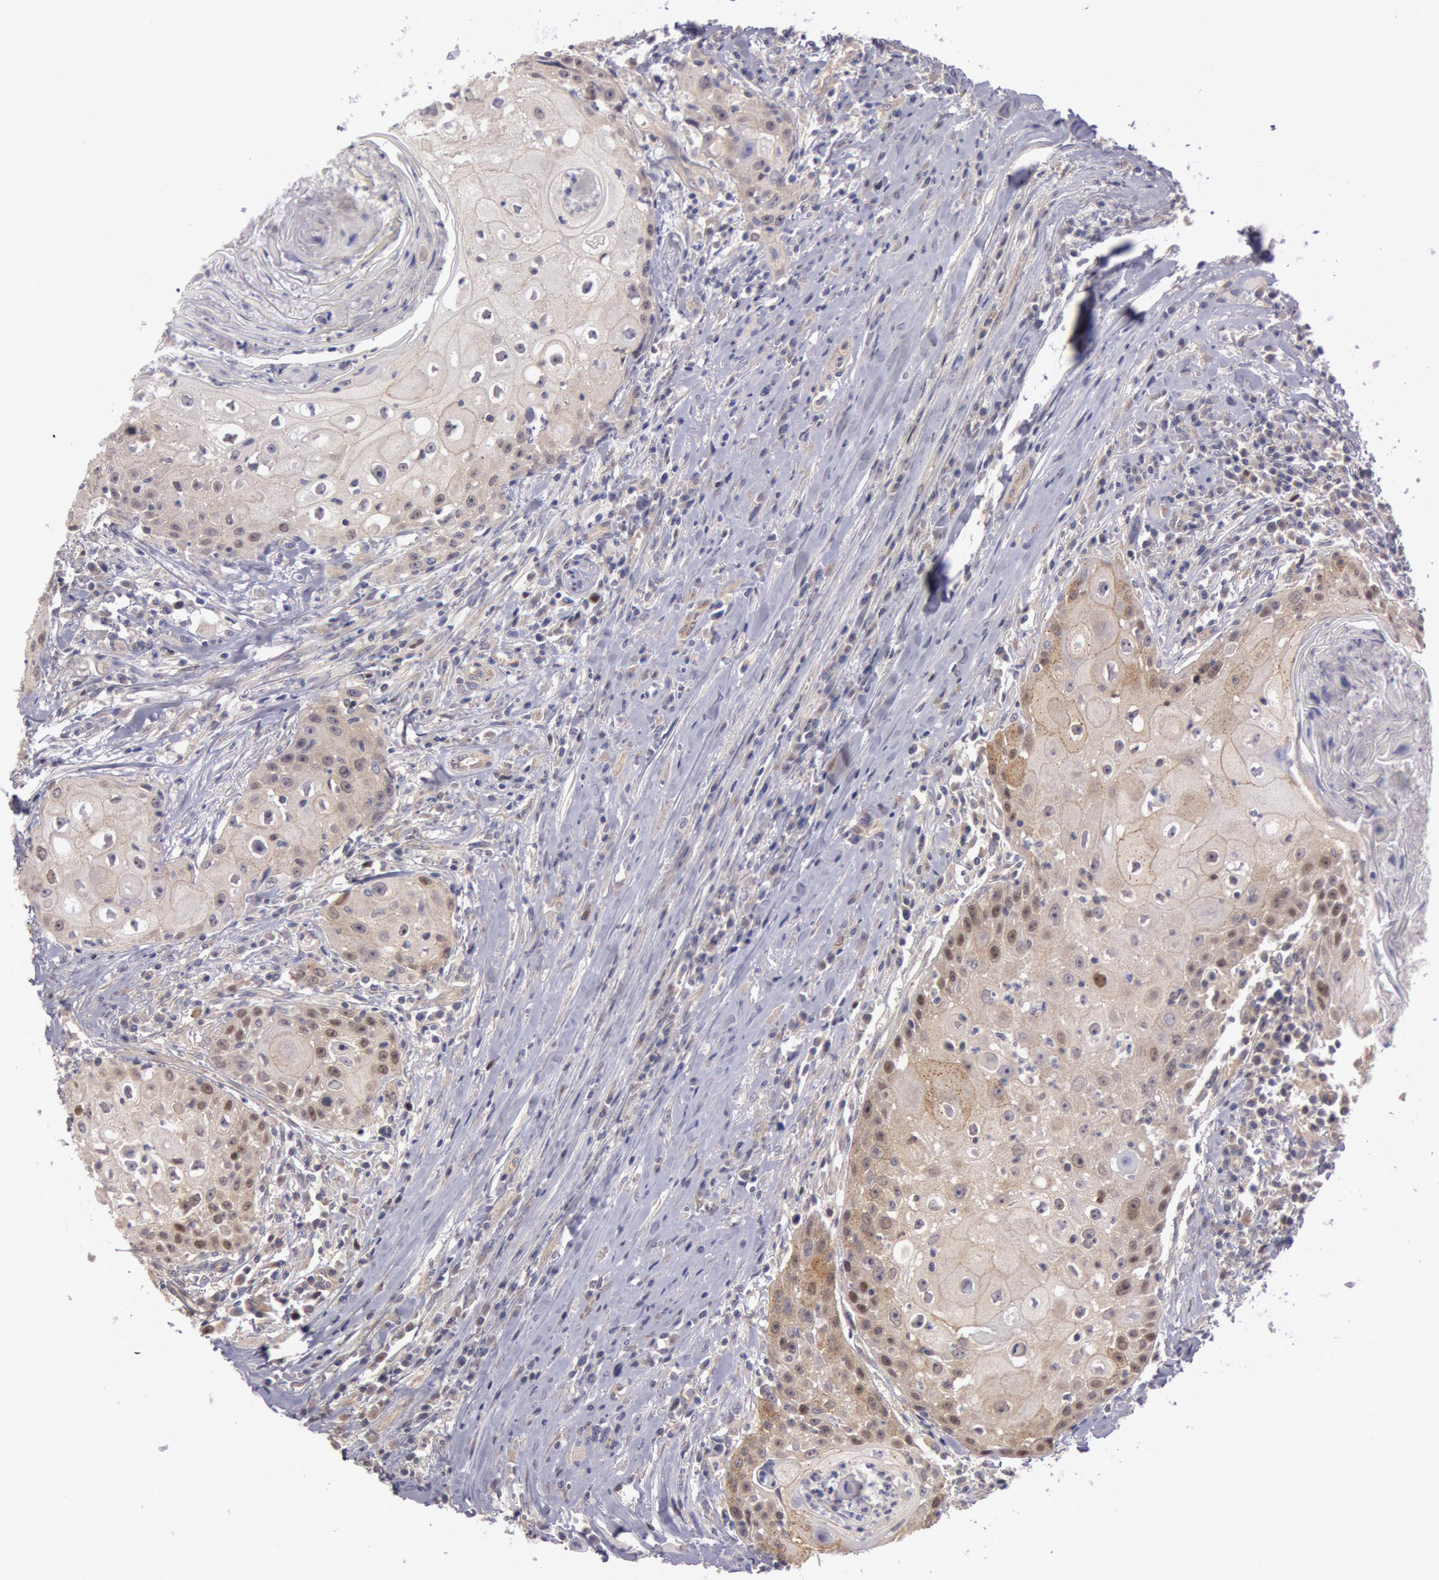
{"staining": {"intensity": "negative", "quantity": "none", "location": "none"}, "tissue": "head and neck cancer", "cell_type": "Tumor cells", "image_type": "cancer", "snomed": [{"axis": "morphology", "description": "Squamous cell carcinoma, NOS"}, {"axis": "topography", "description": "Oral tissue"}, {"axis": "topography", "description": "Head-Neck"}], "caption": "Immunohistochemical staining of human head and neck cancer (squamous cell carcinoma) reveals no significant positivity in tumor cells.", "gene": "AMOTL1", "patient": {"sex": "female", "age": 82}}